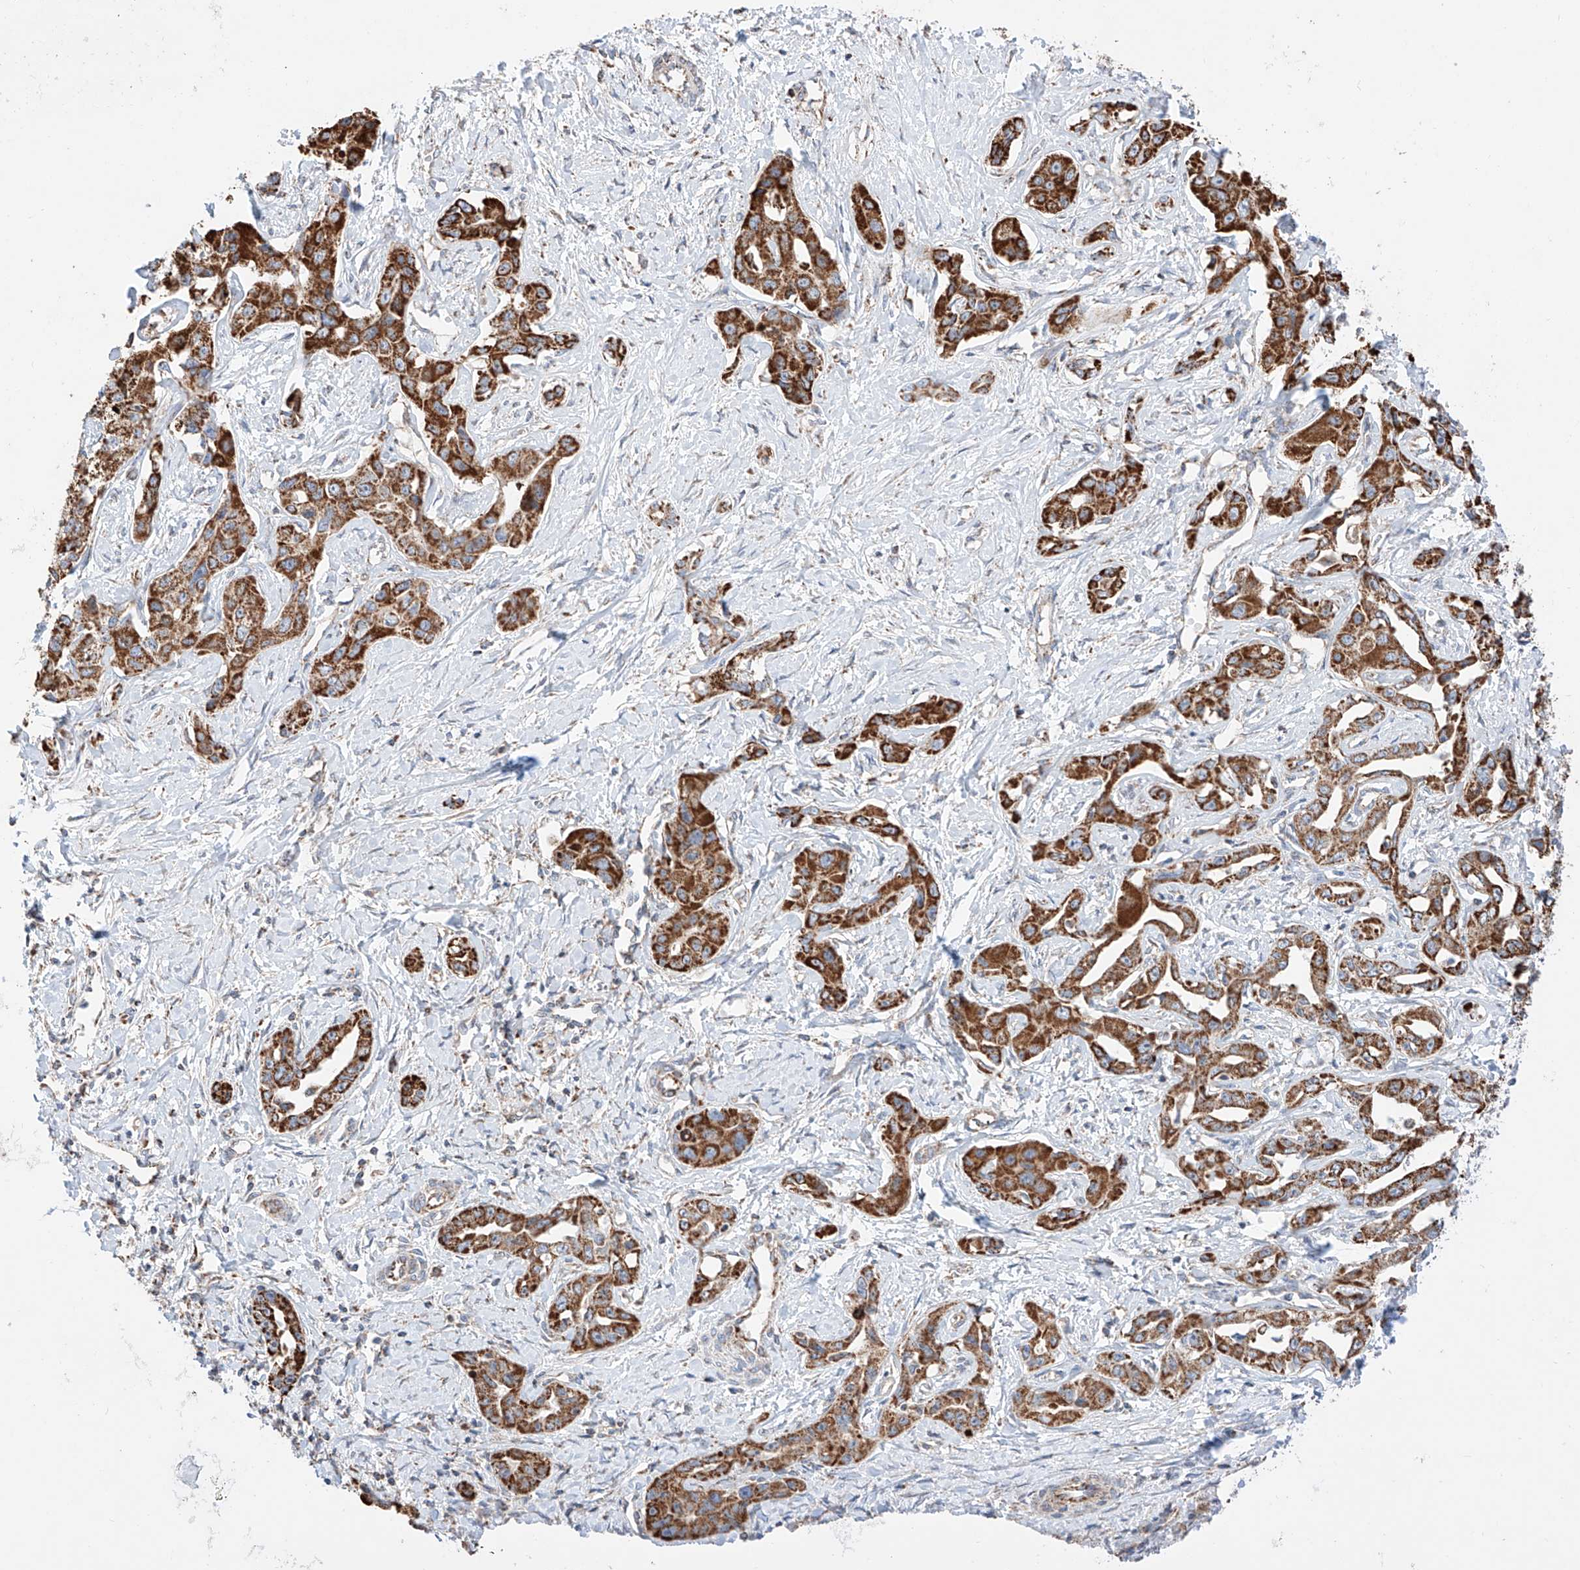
{"staining": {"intensity": "strong", "quantity": ">75%", "location": "cytoplasmic/membranous"}, "tissue": "liver cancer", "cell_type": "Tumor cells", "image_type": "cancer", "snomed": [{"axis": "morphology", "description": "Cholangiocarcinoma"}, {"axis": "topography", "description": "Liver"}], "caption": "High-power microscopy captured an immunohistochemistry photomicrograph of liver cancer, revealing strong cytoplasmic/membranous positivity in approximately >75% of tumor cells. Using DAB (3,3'-diaminobenzidine) (brown) and hematoxylin (blue) stains, captured at high magnification using brightfield microscopy.", "gene": "KTI12", "patient": {"sex": "male", "age": 59}}